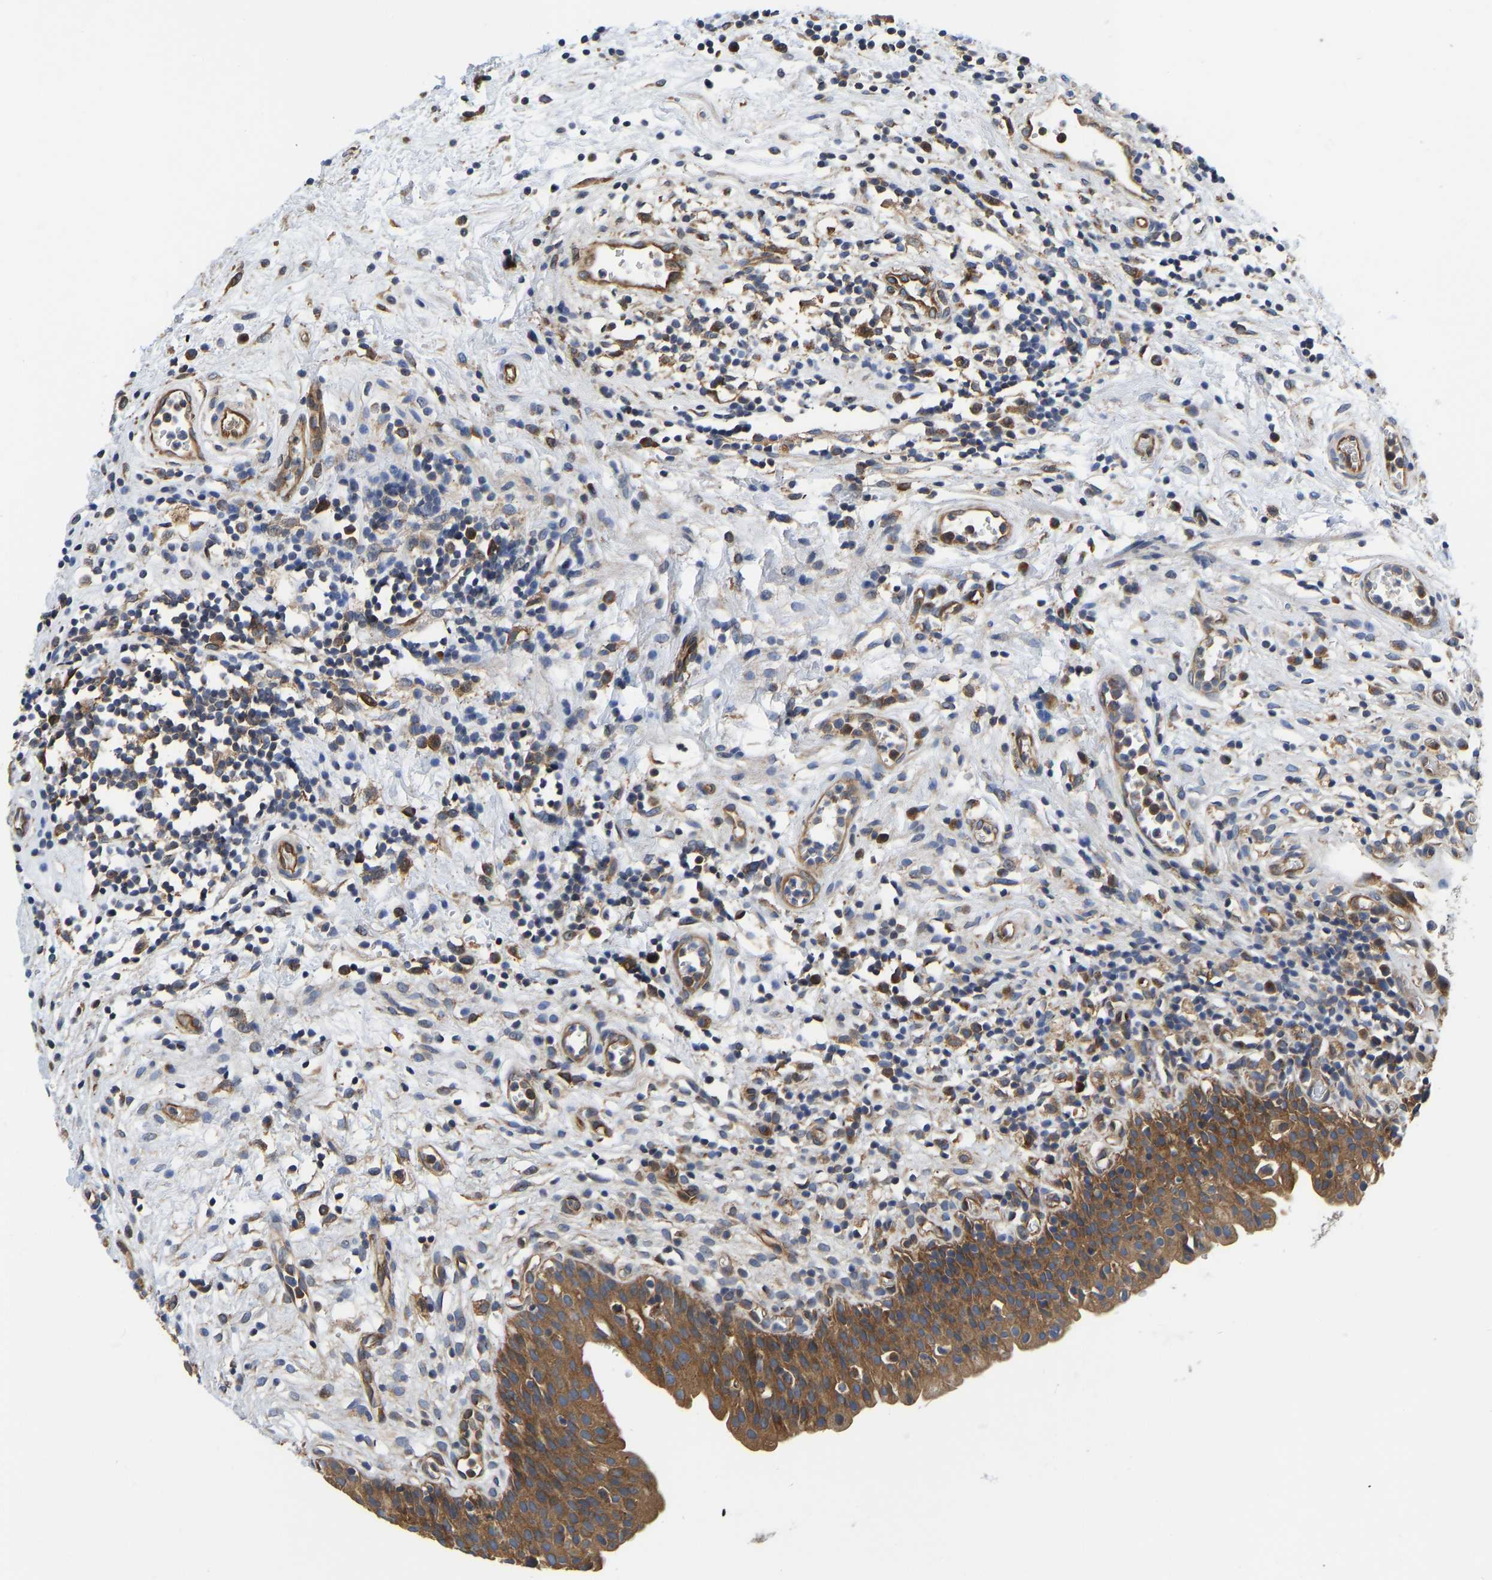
{"staining": {"intensity": "moderate", "quantity": ">75%", "location": "cytoplasmic/membranous"}, "tissue": "urinary bladder", "cell_type": "Urothelial cells", "image_type": "normal", "snomed": [{"axis": "morphology", "description": "Normal tissue, NOS"}, {"axis": "topography", "description": "Urinary bladder"}], "caption": "Protein staining by IHC exhibits moderate cytoplasmic/membranous positivity in about >75% of urothelial cells in normal urinary bladder. (Stains: DAB in brown, nuclei in blue, Microscopy: brightfield microscopy at high magnification).", "gene": "FLNB", "patient": {"sex": "male", "age": 37}}